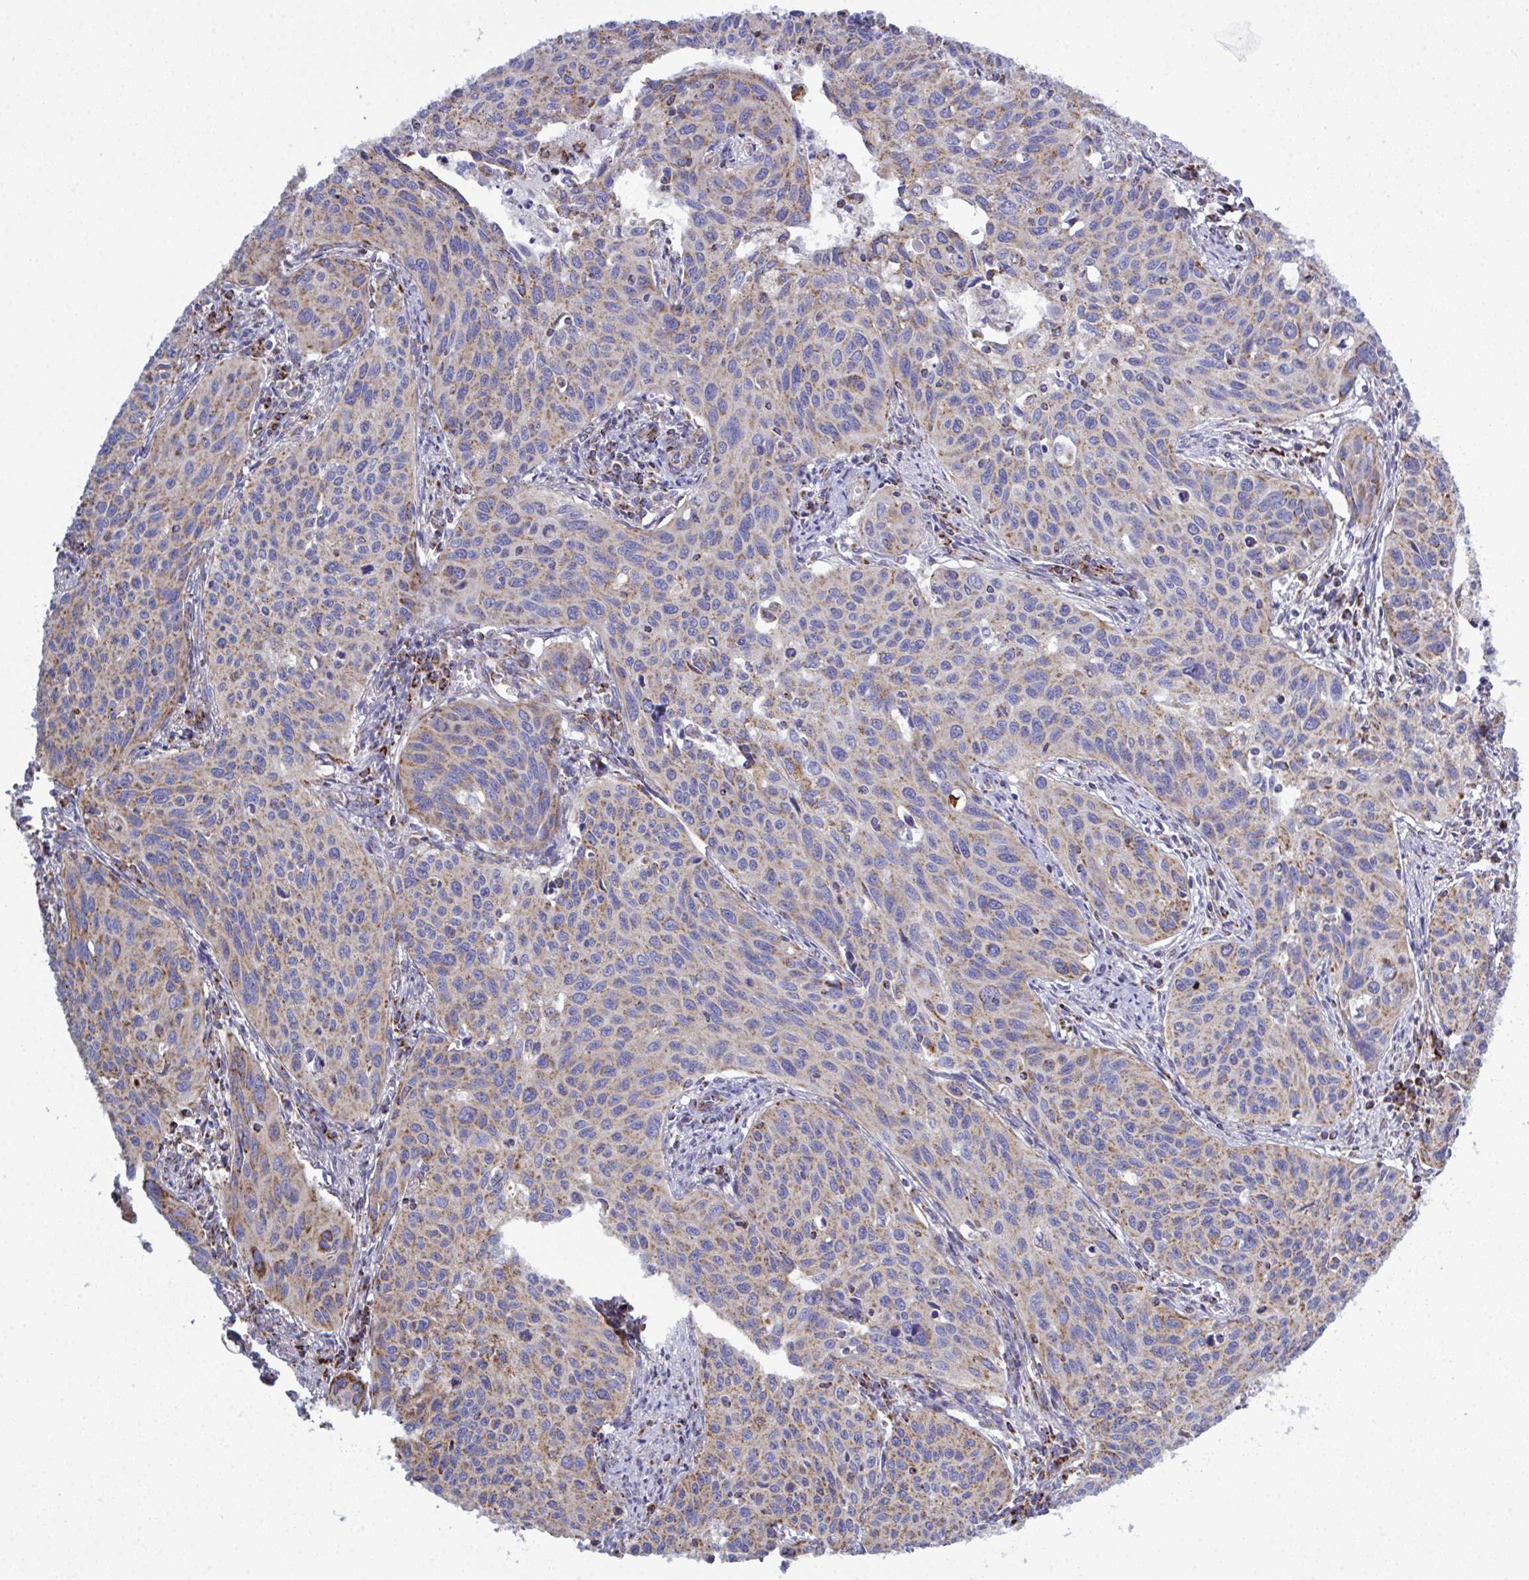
{"staining": {"intensity": "weak", "quantity": ">75%", "location": "cytoplasmic/membranous"}, "tissue": "cervical cancer", "cell_type": "Tumor cells", "image_type": "cancer", "snomed": [{"axis": "morphology", "description": "Squamous cell carcinoma, NOS"}, {"axis": "topography", "description": "Cervix"}], "caption": "Brown immunohistochemical staining in human cervical cancer (squamous cell carcinoma) exhibits weak cytoplasmic/membranous positivity in about >75% of tumor cells. (IHC, brightfield microscopy, high magnification).", "gene": "CSDE1", "patient": {"sex": "female", "age": 31}}